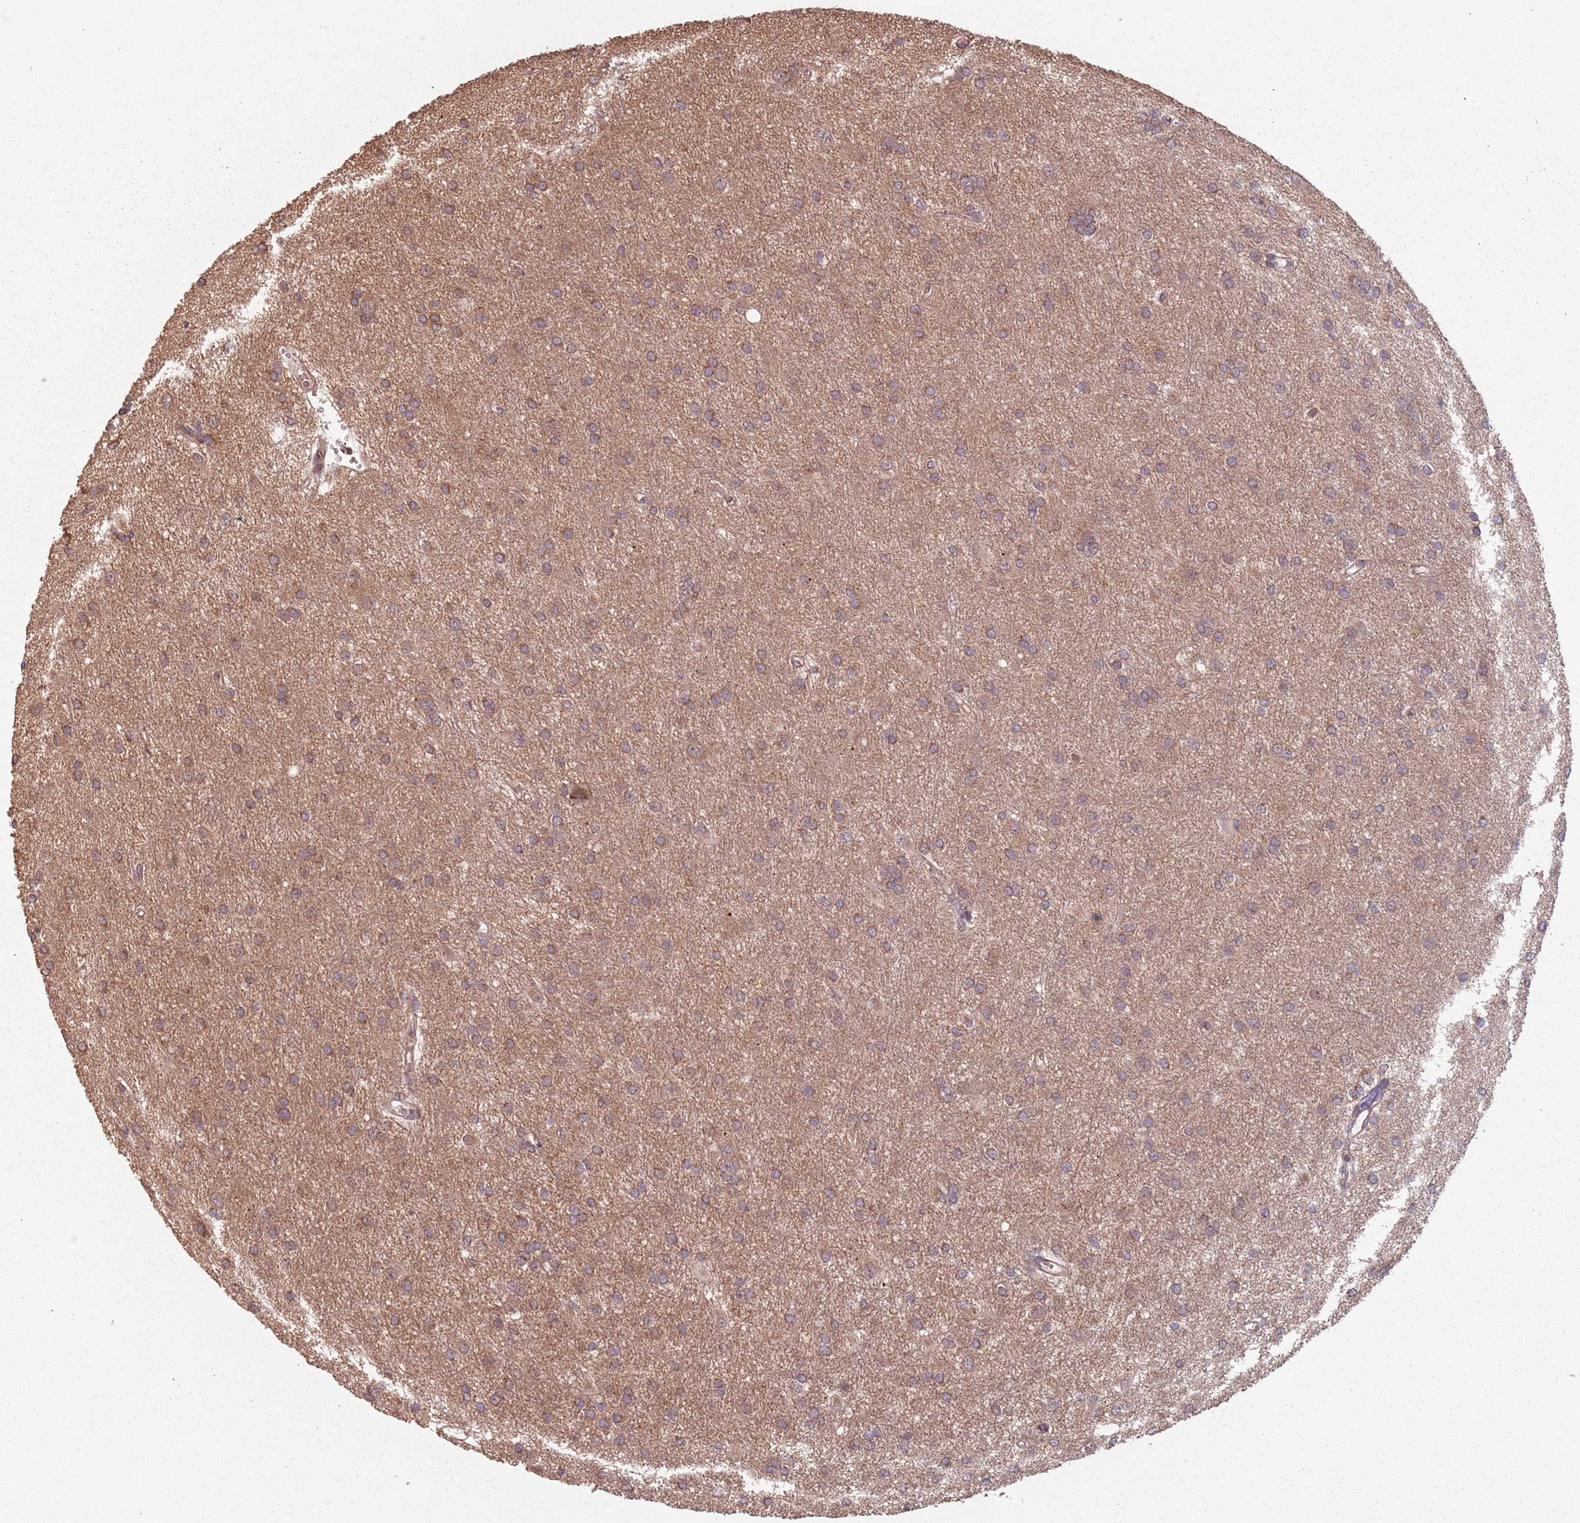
{"staining": {"intensity": "moderate", "quantity": ">75%", "location": "cytoplasmic/membranous"}, "tissue": "glioma", "cell_type": "Tumor cells", "image_type": "cancer", "snomed": [{"axis": "morphology", "description": "Glioma, malignant, High grade"}, {"axis": "topography", "description": "Brain"}], "caption": "This is an image of immunohistochemistry staining of malignant high-grade glioma, which shows moderate staining in the cytoplasmic/membranous of tumor cells.", "gene": "C3orf14", "patient": {"sex": "female", "age": 50}}